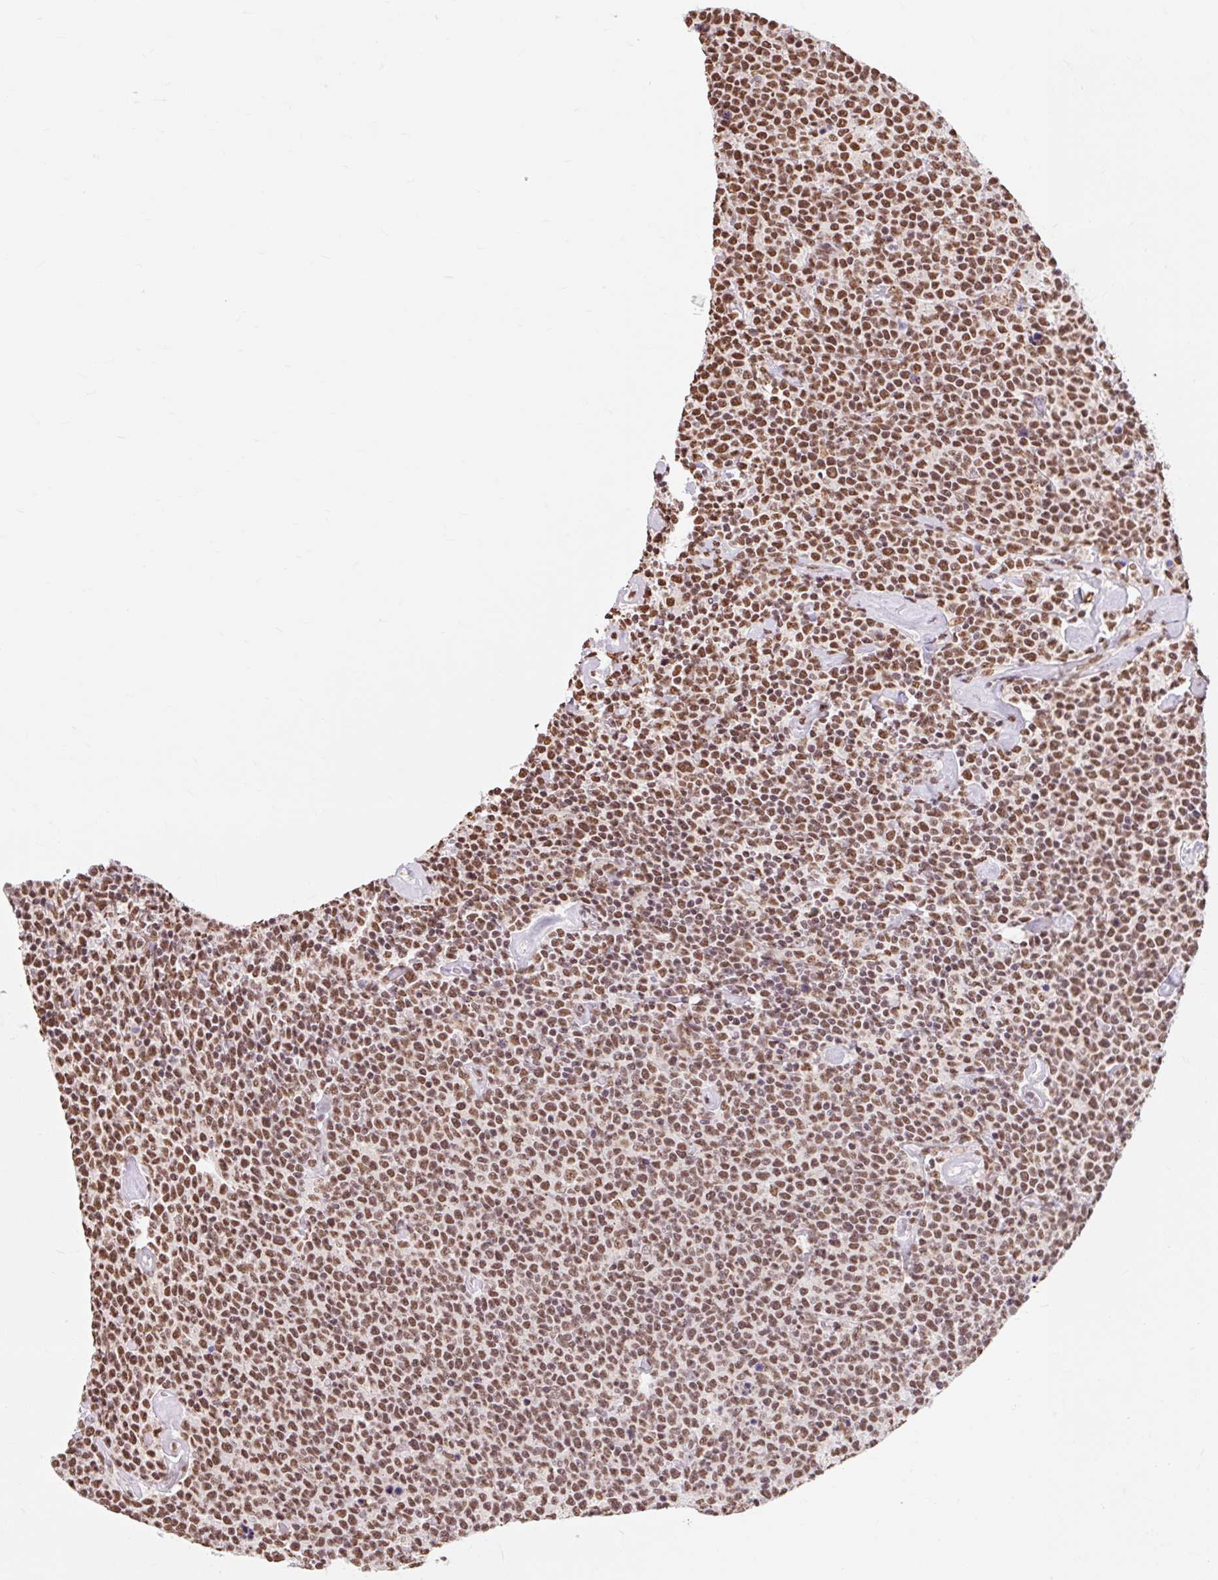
{"staining": {"intensity": "moderate", "quantity": ">75%", "location": "nuclear"}, "tissue": "lymphoma", "cell_type": "Tumor cells", "image_type": "cancer", "snomed": [{"axis": "morphology", "description": "Malignant lymphoma, non-Hodgkin's type, High grade"}, {"axis": "topography", "description": "Lymph node"}], "caption": "Immunohistochemistry (IHC) staining of lymphoma, which displays medium levels of moderate nuclear expression in about >75% of tumor cells indicating moderate nuclear protein positivity. The staining was performed using DAB (brown) for protein detection and nuclei were counterstained in hematoxylin (blue).", "gene": "BICRA", "patient": {"sex": "male", "age": 61}}